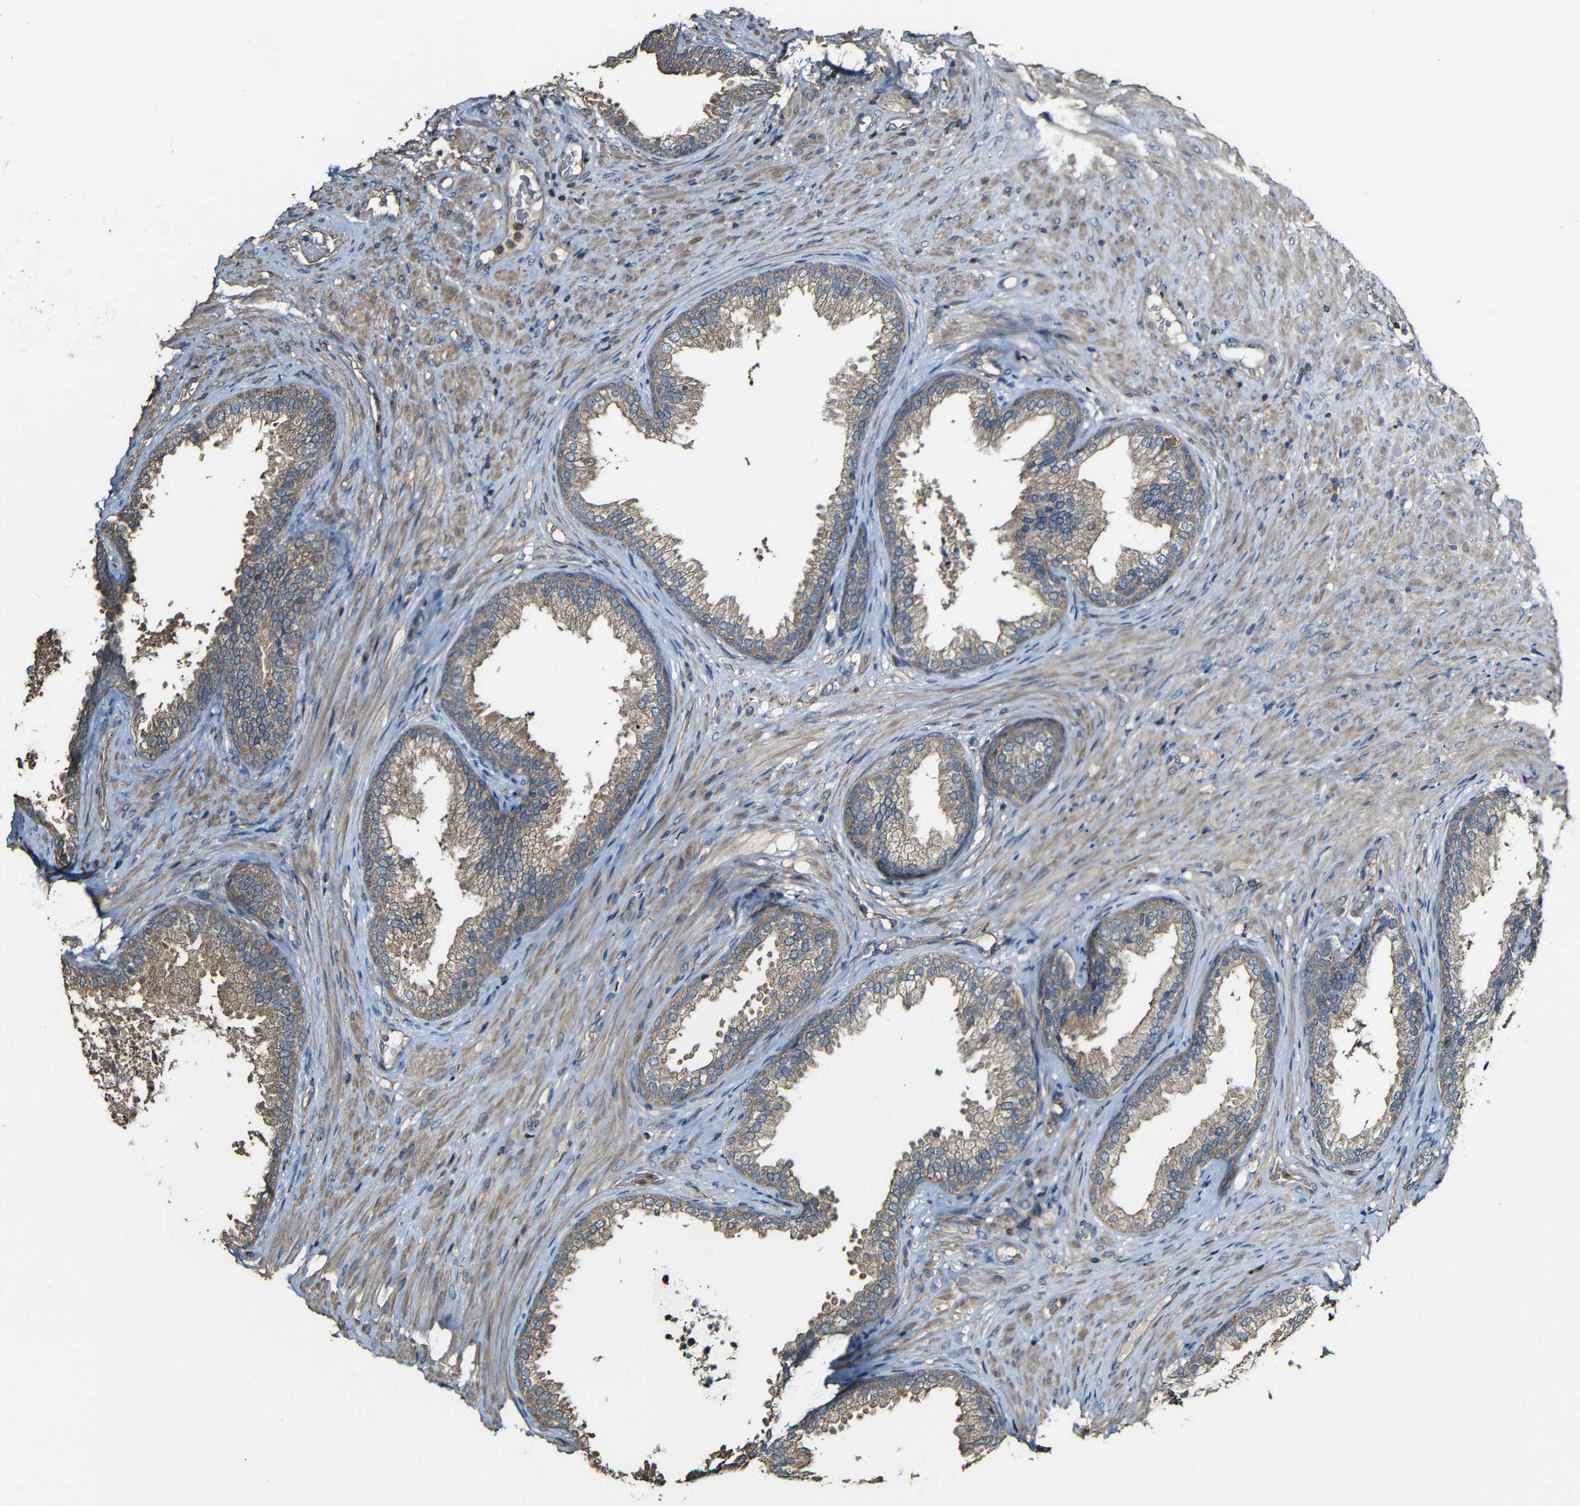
{"staining": {"intensity": "moderate", "quantity": ">75%", "location": "cytoplasmic/membranous"}, "tissue": "prostate", "cell_type": "Glandular cells", "image_type": "normal", "snomed": [{"axis": "morphology", "description": "Normal tissue, NOS"}, {"axis": "topography", "description": "Prostate"}], "caption": "Immunohistochemical staining of unremarkable human prostate exhibits medium levels of moderate cytoplasmic/membranous staining in about >75% of glandular cells.", "gene": "CASP8", "patient": {"sex": "male", "age": 76}}